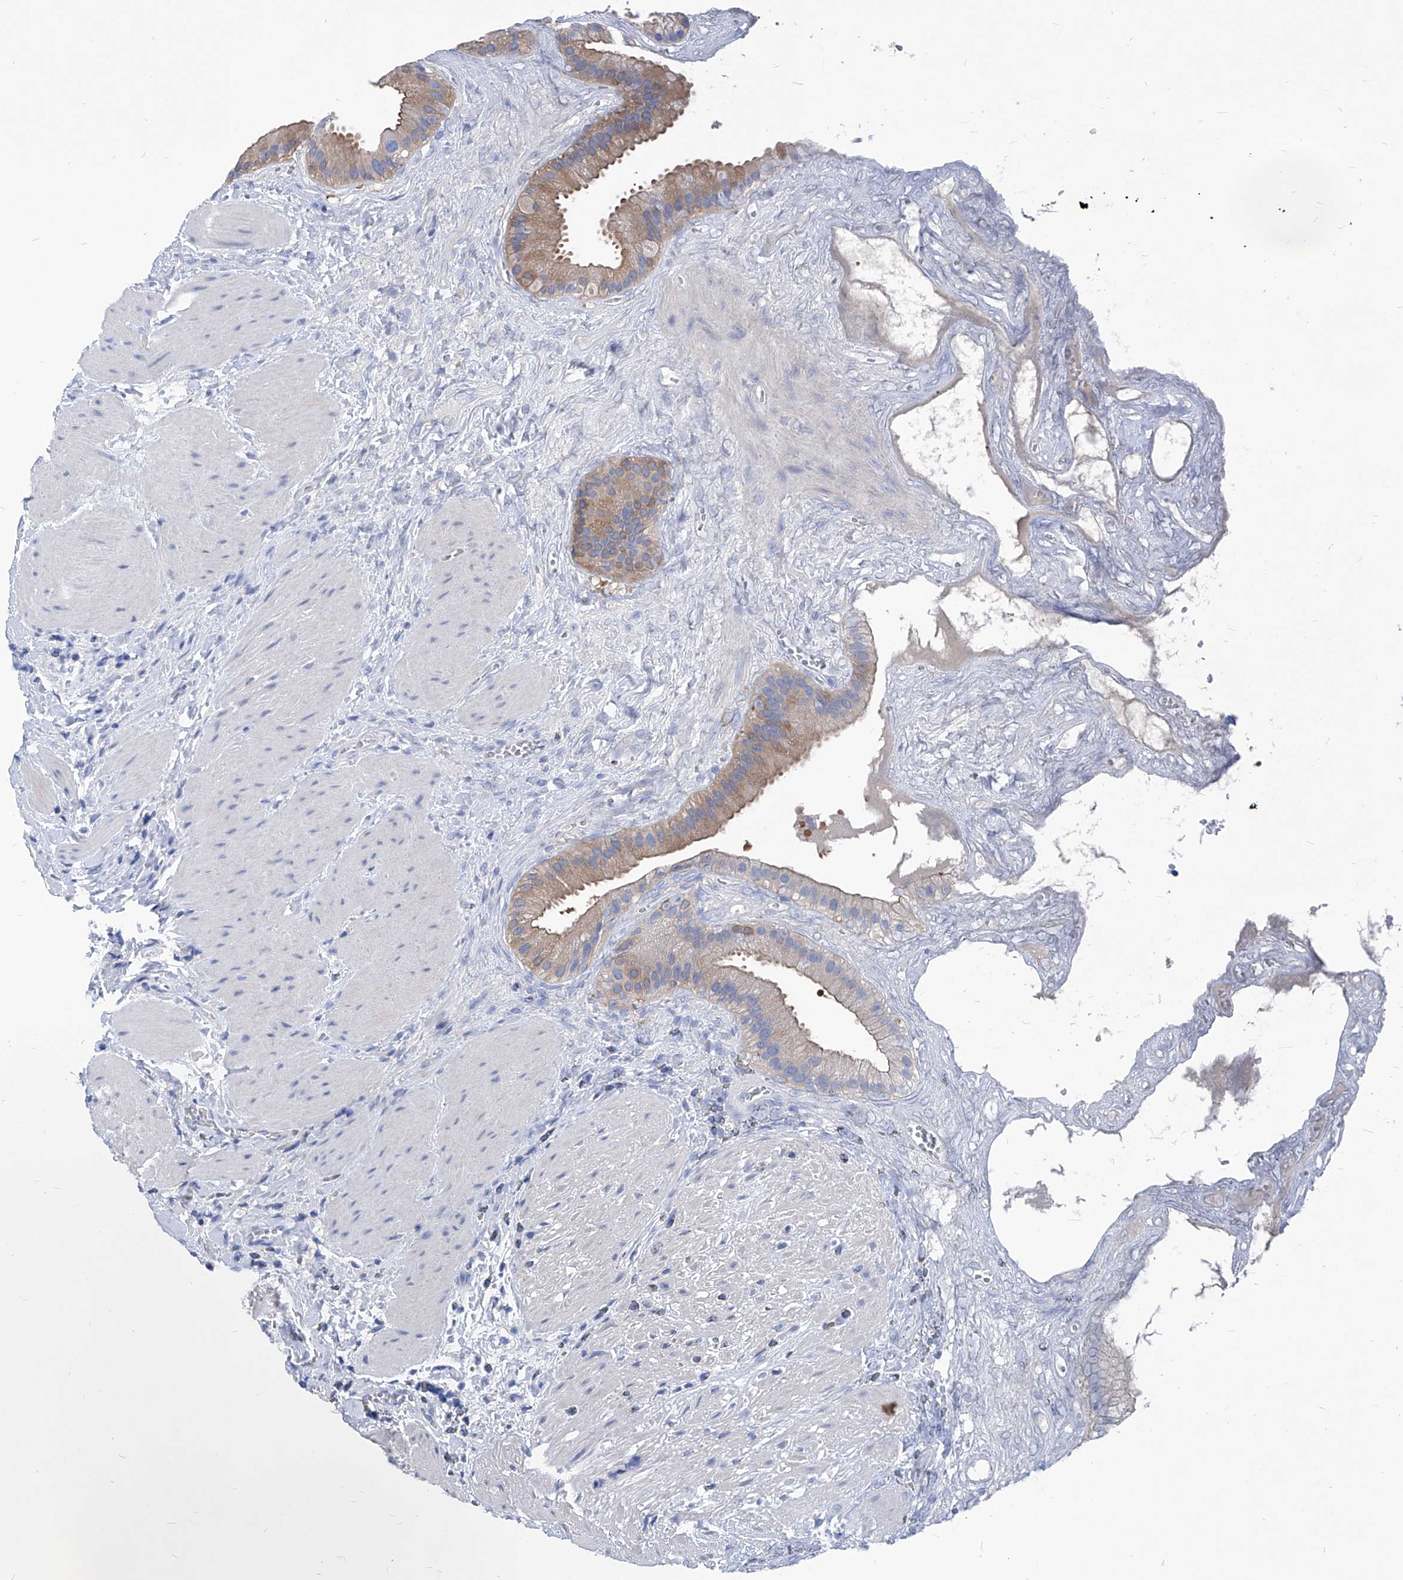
{"staining": {"intensity": "moderate", "quantity": "25%-75%", "location": "cytoplasmic/membranous"}, "tissue": "gallbladder", "cell_type": "Glandular cells", "image_type": "normal", "snomed": [{"axis": "morphology", "description": "Normal tissue, NOS"}, {"axis": "topography", "description": "Gallbladder"}], "caption": "Immunohistochemical staining of benign human gallbladder shows moderate cytoplasmic/membranous protein expression in about 25%-75% of glandular cells. (Stains: DAB (3,3'-diaminobenzidine) in brown, nuclei in blue, Microscopy: brightfield microscopy at high magnification).", "gene": "XPNPEP1", "patient": {"sex": "male", "age": 55}}